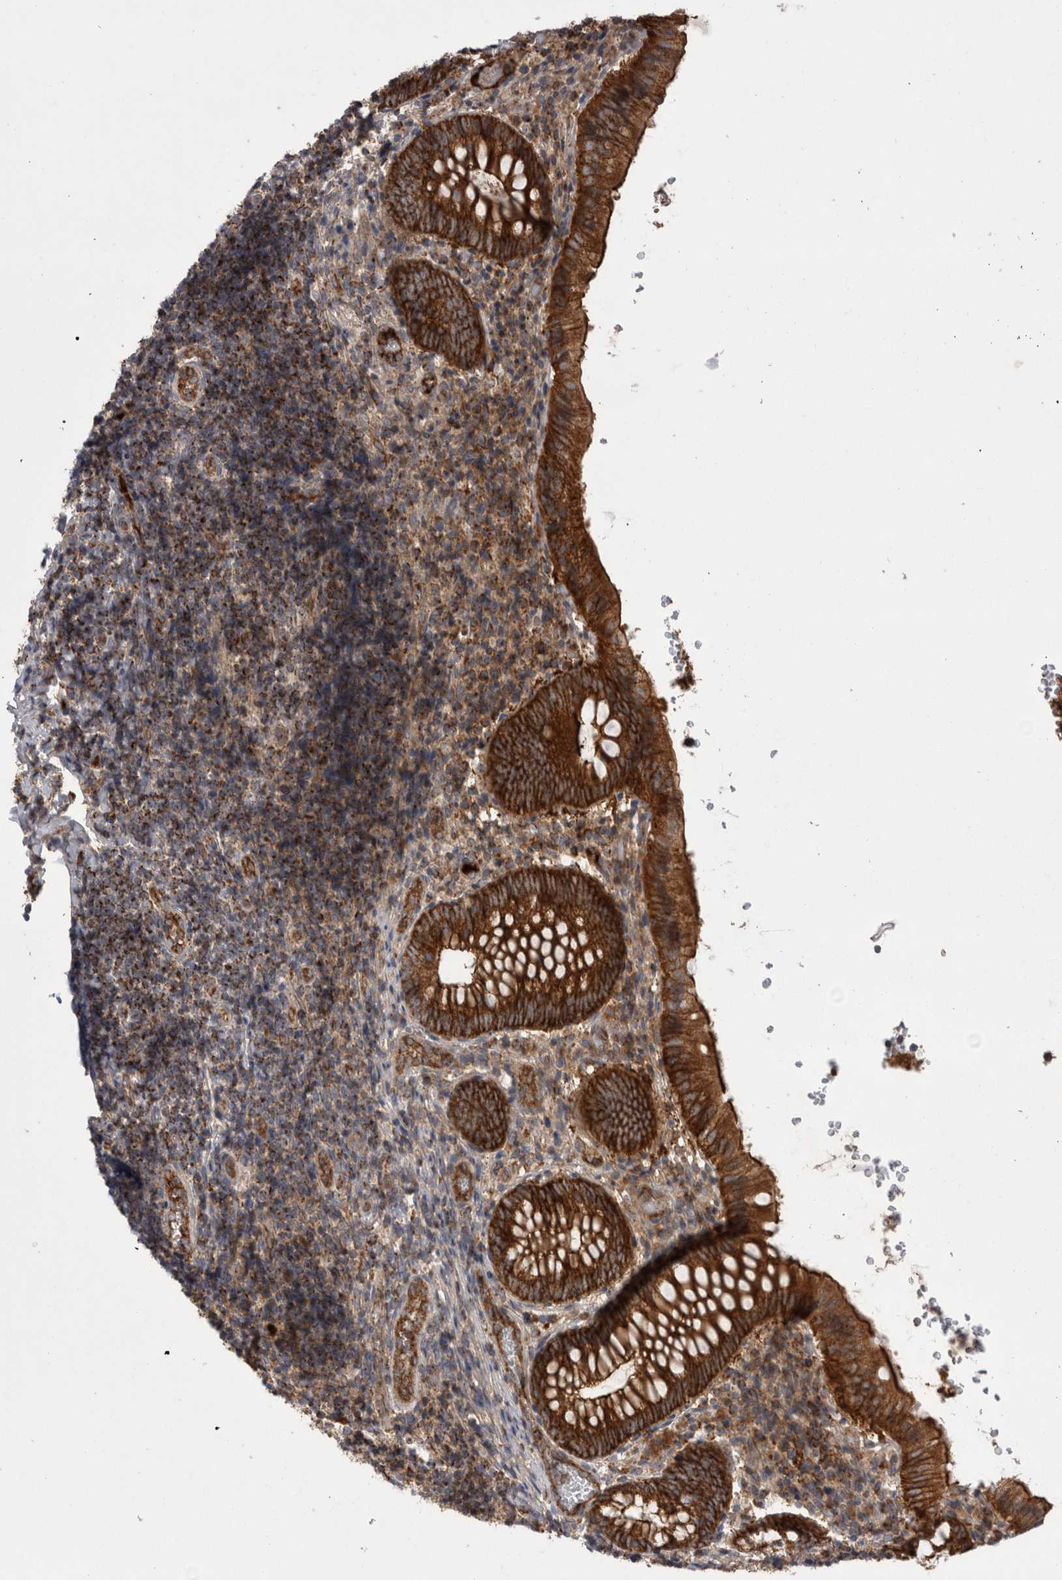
{"staining": {"intensity": "strong", "quantity": ">75%", "location": "cytoplasmic/membranous"}, "tissue": "appendix", "cell_type": "Glandular cells", "image_type": "normal", "snomed": [{"axis": "morphology", "description": "Normal tissue, NOS"}, {"axis": "topography", "description": "Appendix"}], "caption": "The photomicrograph exhibits immunohistochemical staining of benign appendix. There is strong cytoplasmic/membranous positivity is present in approximately >75% of glandular cells.", "gene": "DARS2", "patient": {"sex": "male", "age": 8}}